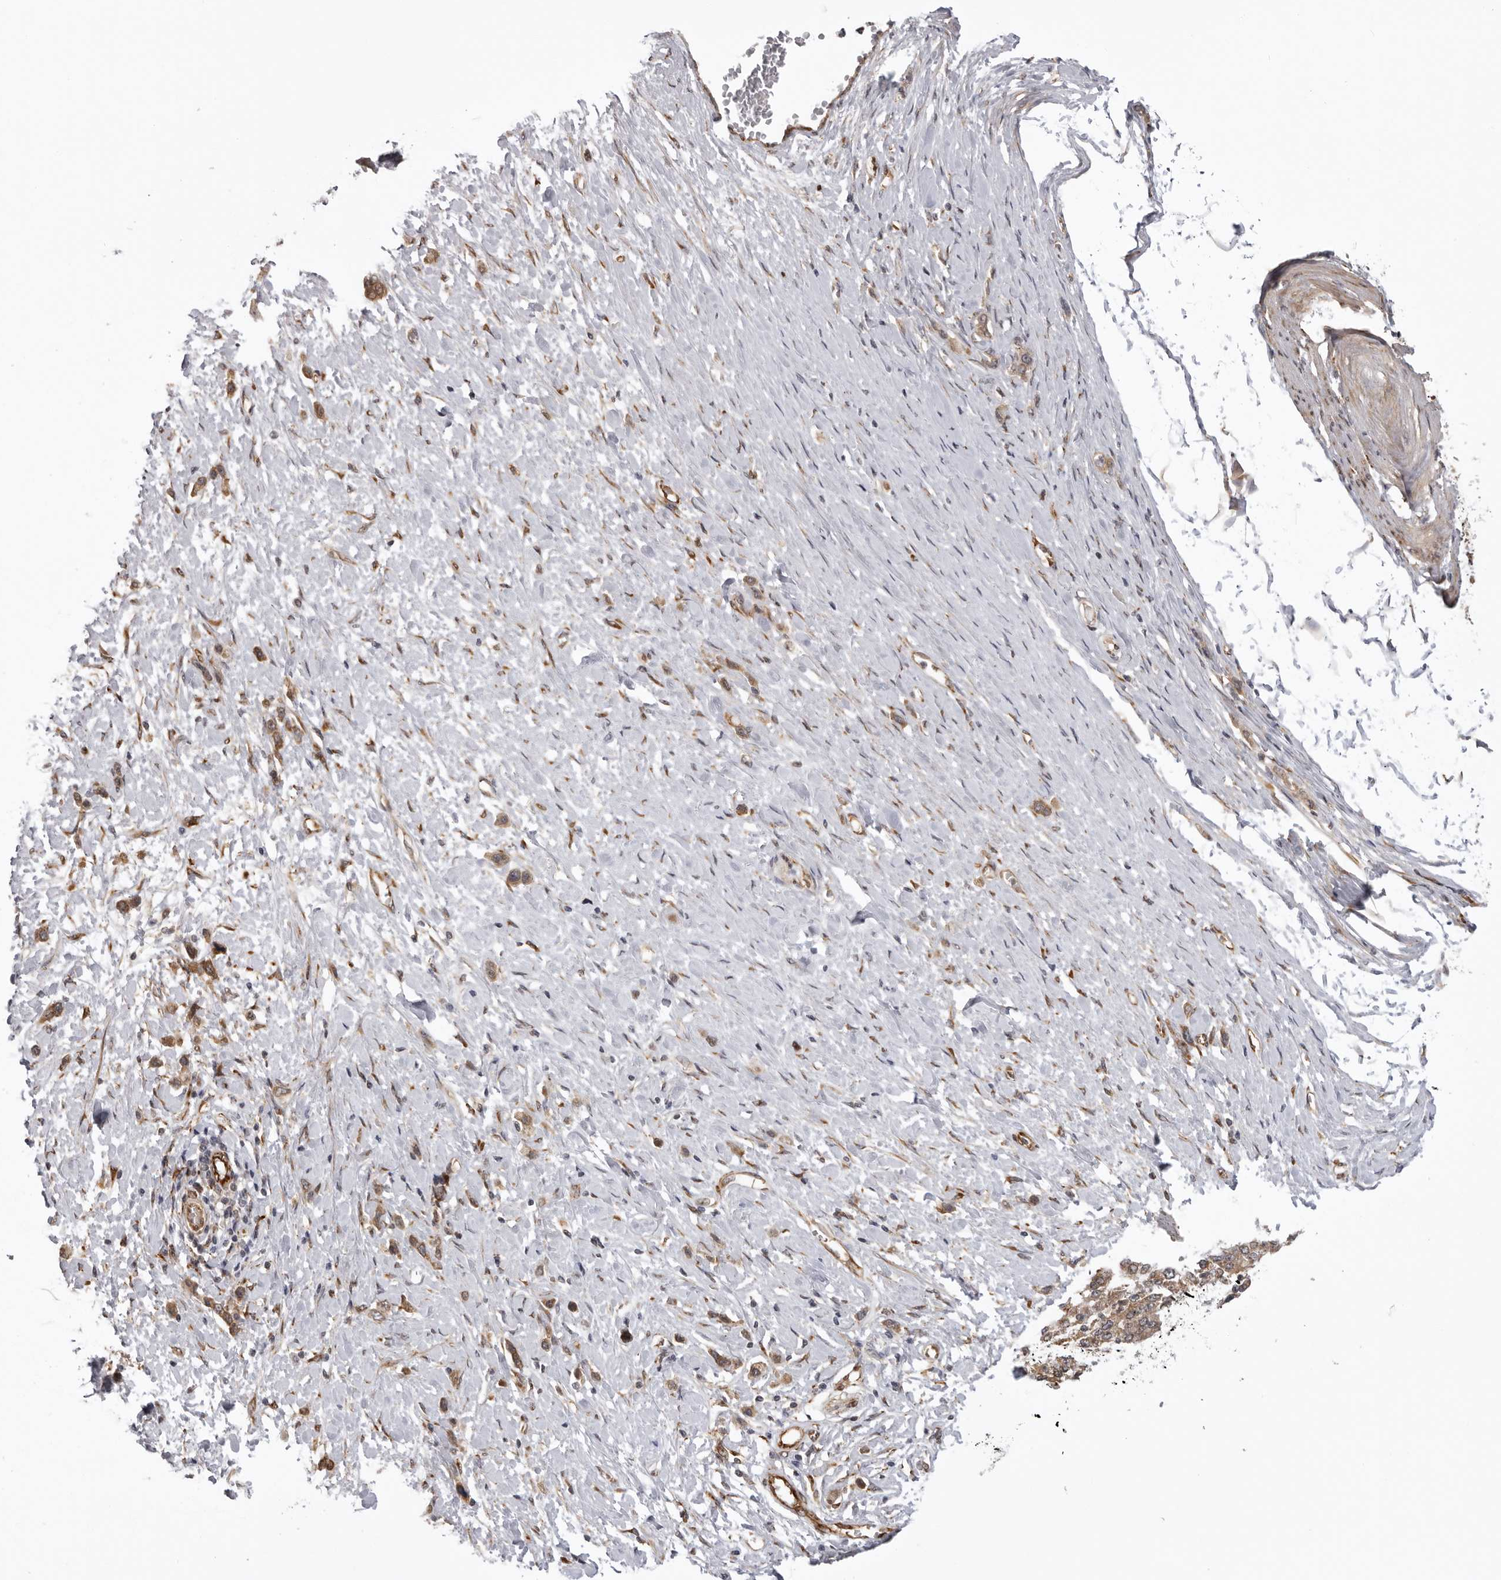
{"staining": {"intensity": "weak", "quantity": ">75%", "location": "cytoplasmic/membranous"}, "tissue": "stomach cancer", "cell_type": "Tumor cells", "image_type": "cancer", "snomed": [{"axis": "morphology", "description": "Adenocarcinoma, NOS"}, {"axis": "topography", "description": "Stomach"}], "caption": "Tumor cells exhibit low levels of weak cytoplasmic/membranous positivity in about >75% of cells in stomach adenocarcinoma. (Brightfield microscopy of DAB IHC at high magnification).", "gene": "DNAH14", "patient": {"sex": "female", "age": 65}}